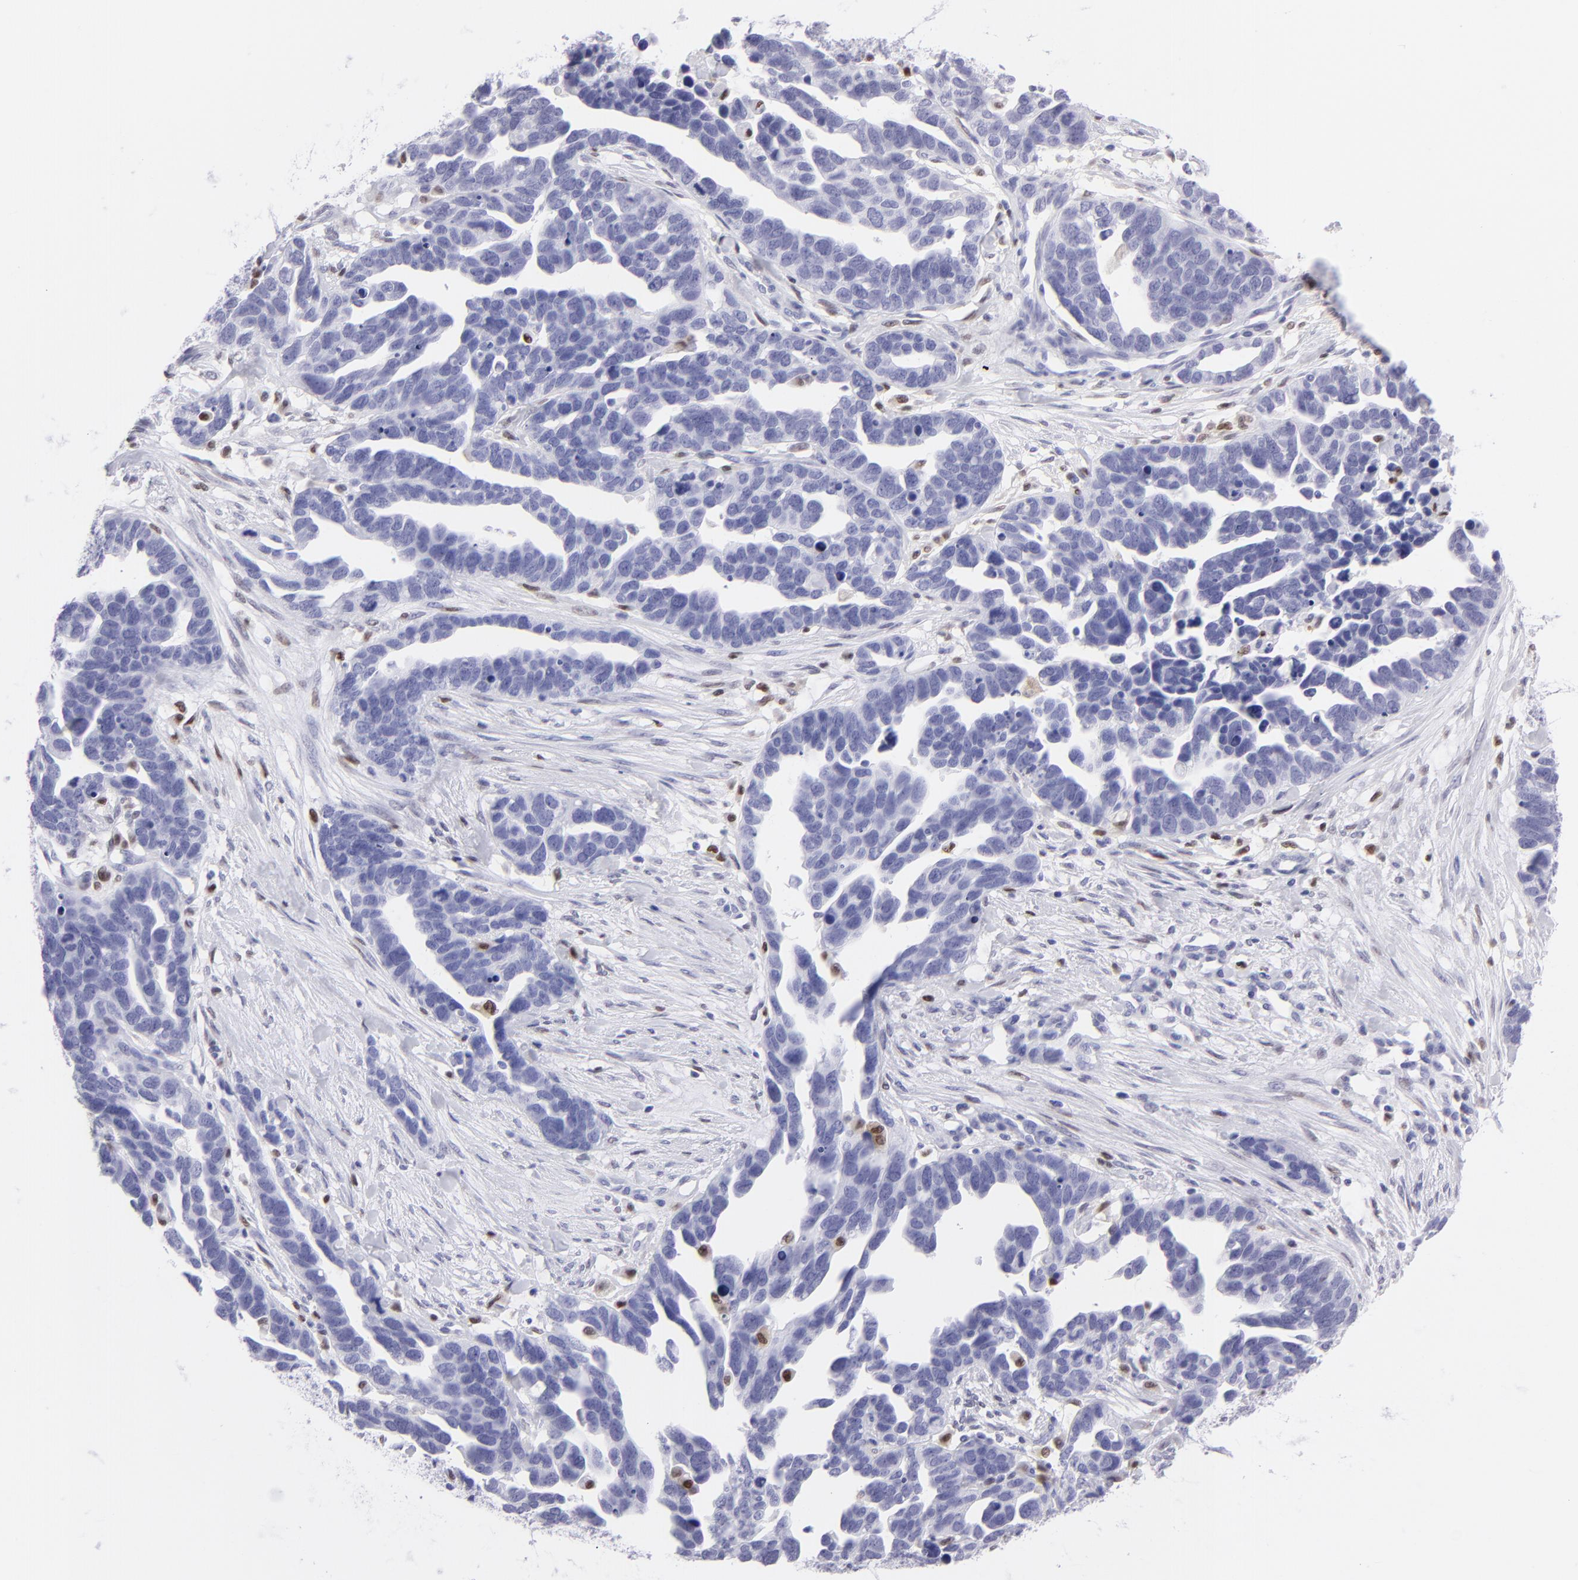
{"staining": {"intensity": "negative", "quantity": "none", "location": "none"}, "tissue": "ovarian cancer", "cell_type": "Tumor cells", "image_type": "cancer", "snomed": [{"axis": "morphology", "description": "Cystadenocarcinoma, serous, NOS"}, {"axis": "topography", "description": "Ovary"}], "caption": "The histopathology image displays no significant positivity in tumor cells of ovarian cancer (serous cystadenocarcinoma). (Brightfield microscopy of DAB immunohistochemistry at high magnification).", "gene": "MITF", "patient": {"sex": "female", "age": 54}}